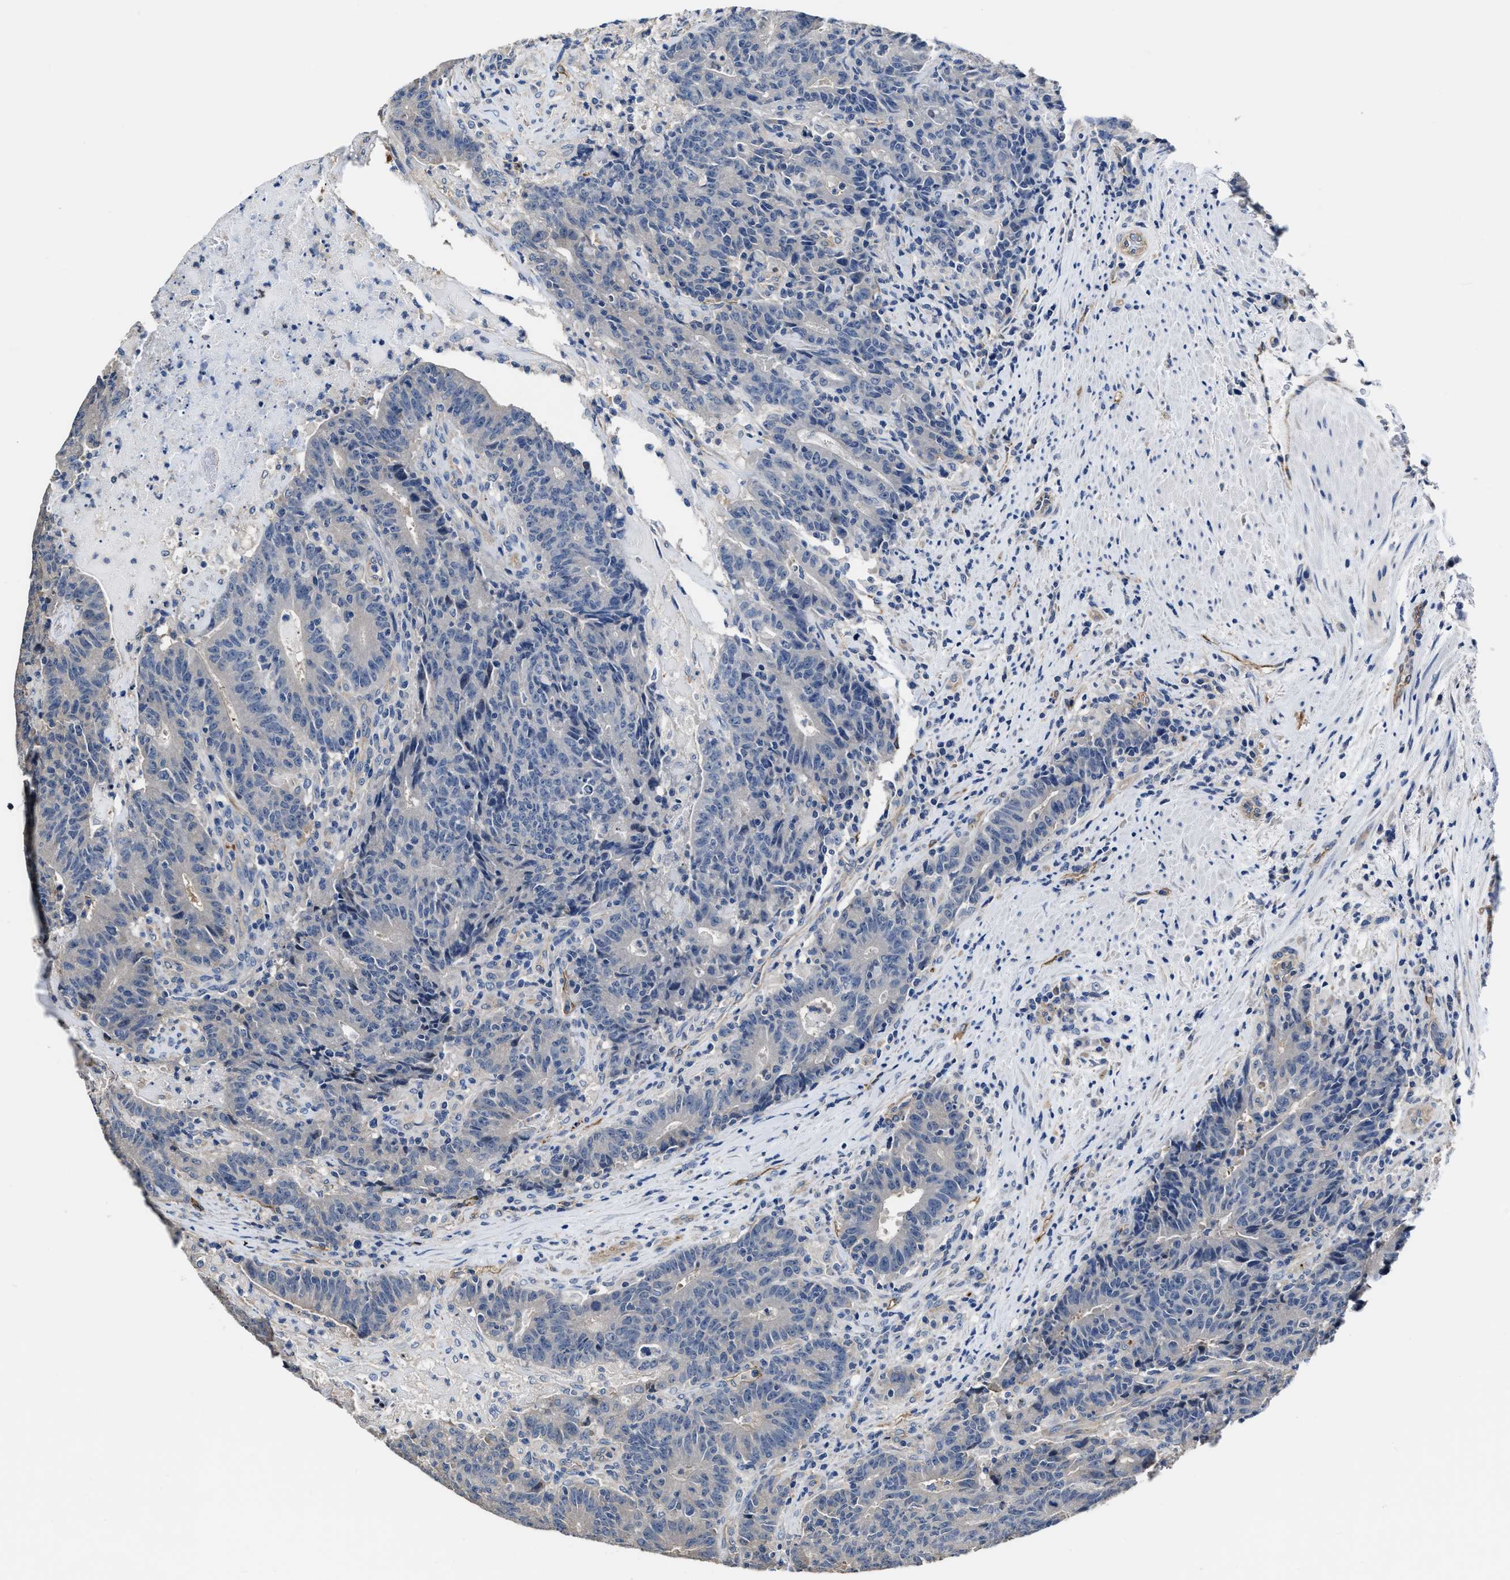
{"staining": {"intensity": "negative", "quantity": "none", "location": "none"}, "tissue": "colorectal cancer", "cell_type": "Tumor cells", "image_type": "cancer", "snomed": [{"axis": "morphology", "description": "Normal tissue, NOS"}, {"axis": "morphology", "description": "Adenocarcinoma, NOS"}, {"axis": "topography", "description": "Colon"}], "caption": "This is an immunohistochemistry histopathology image of human colorectal cancer (adenocarcinoma). There is no expression in tumor cells.", "gene": "C22orf42", "patient": {"sex": "female", "age": 75}}